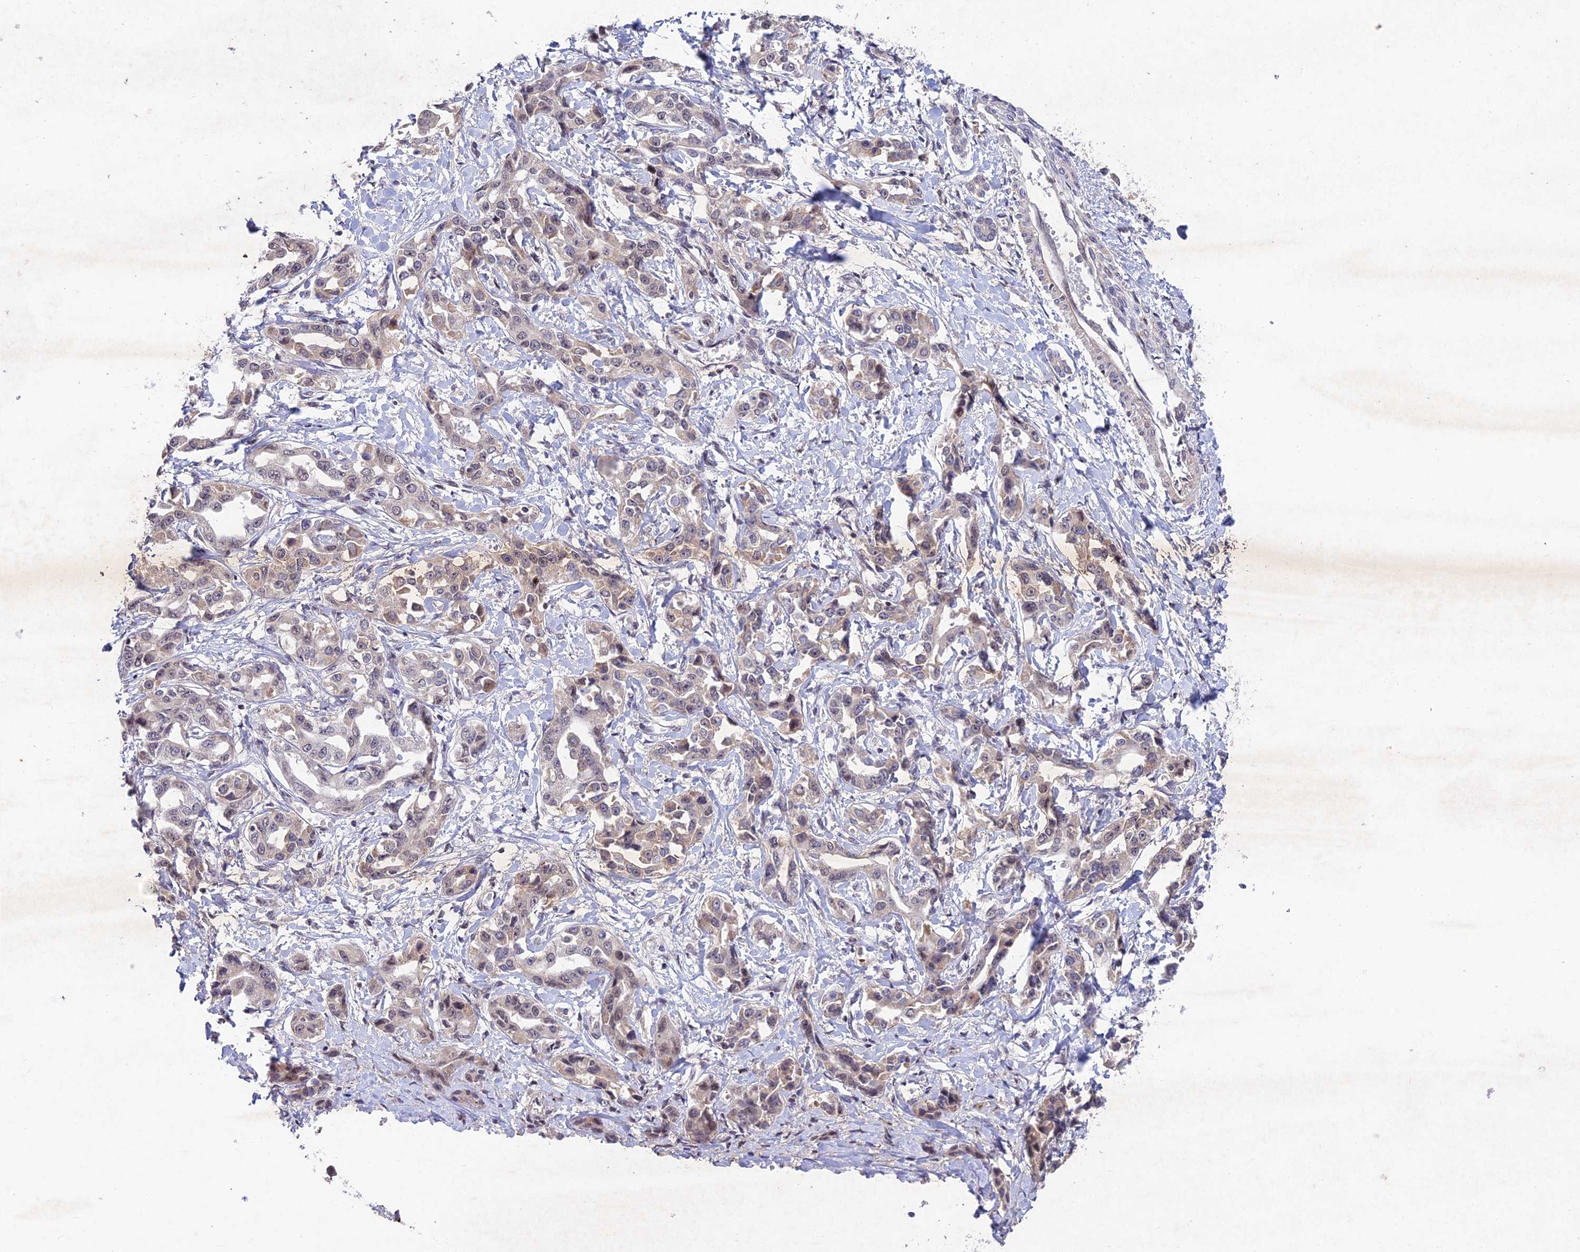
{"staining": {"intensity": "negative", "quantity": "none", "location": "none"}, "tissue": "liver cancer", "cell_type": "Tumor cells", "image_type": "cancer", "snomed": [{"axis": "morphology", "description": "Cholangiocarcinoma"}, {"axis": "topography", "description": "Liver"}], "caption": "There is no significant positivity in tumor cells of liver cancer. (DAB (3,3'-diaminobenzidine) IHC visualized using brightfield microscopy, high magnification).", "gene": "RAVER1", "patient": {"sex": "male", "age": 59}}